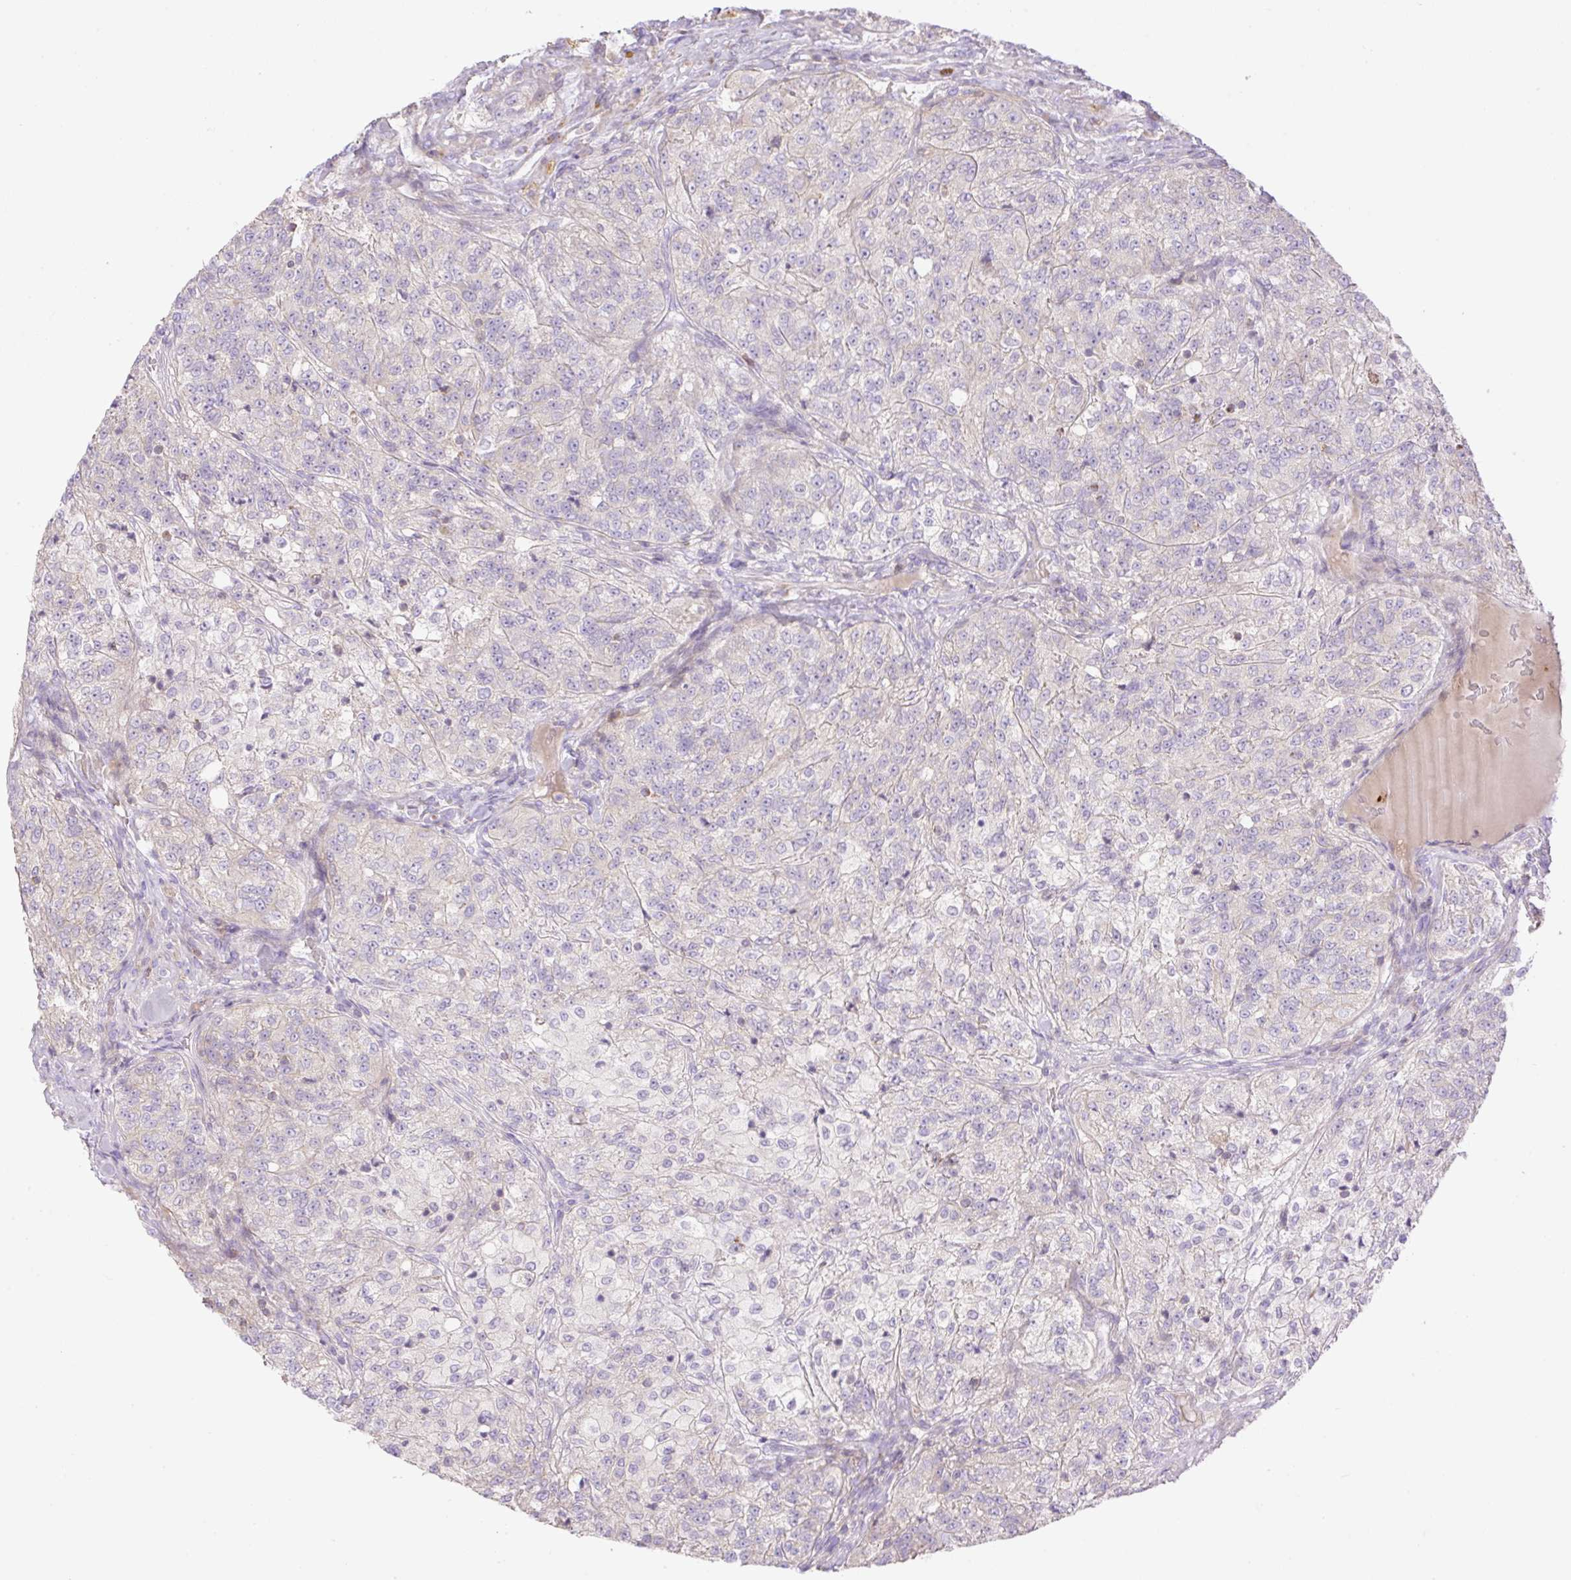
{"staining": {"intensity": "negative", "quantity": "none", "location": "none"}, "tissue": "renal cancer", "cell_type": "Tumor cells", "image_type": "cancer", "snomed": [{"axis": "morphology", "description": "Adenocarcinoma, NOS"}, {"axis": "topography", "description": "Kidney"}], "caption": "Renal adenocarcinoma was stained to show a protein in brown. There is no significant positivity in tumor cells.", "gene": "VPS25", "patient": {"sex": "female", "age": 63}}